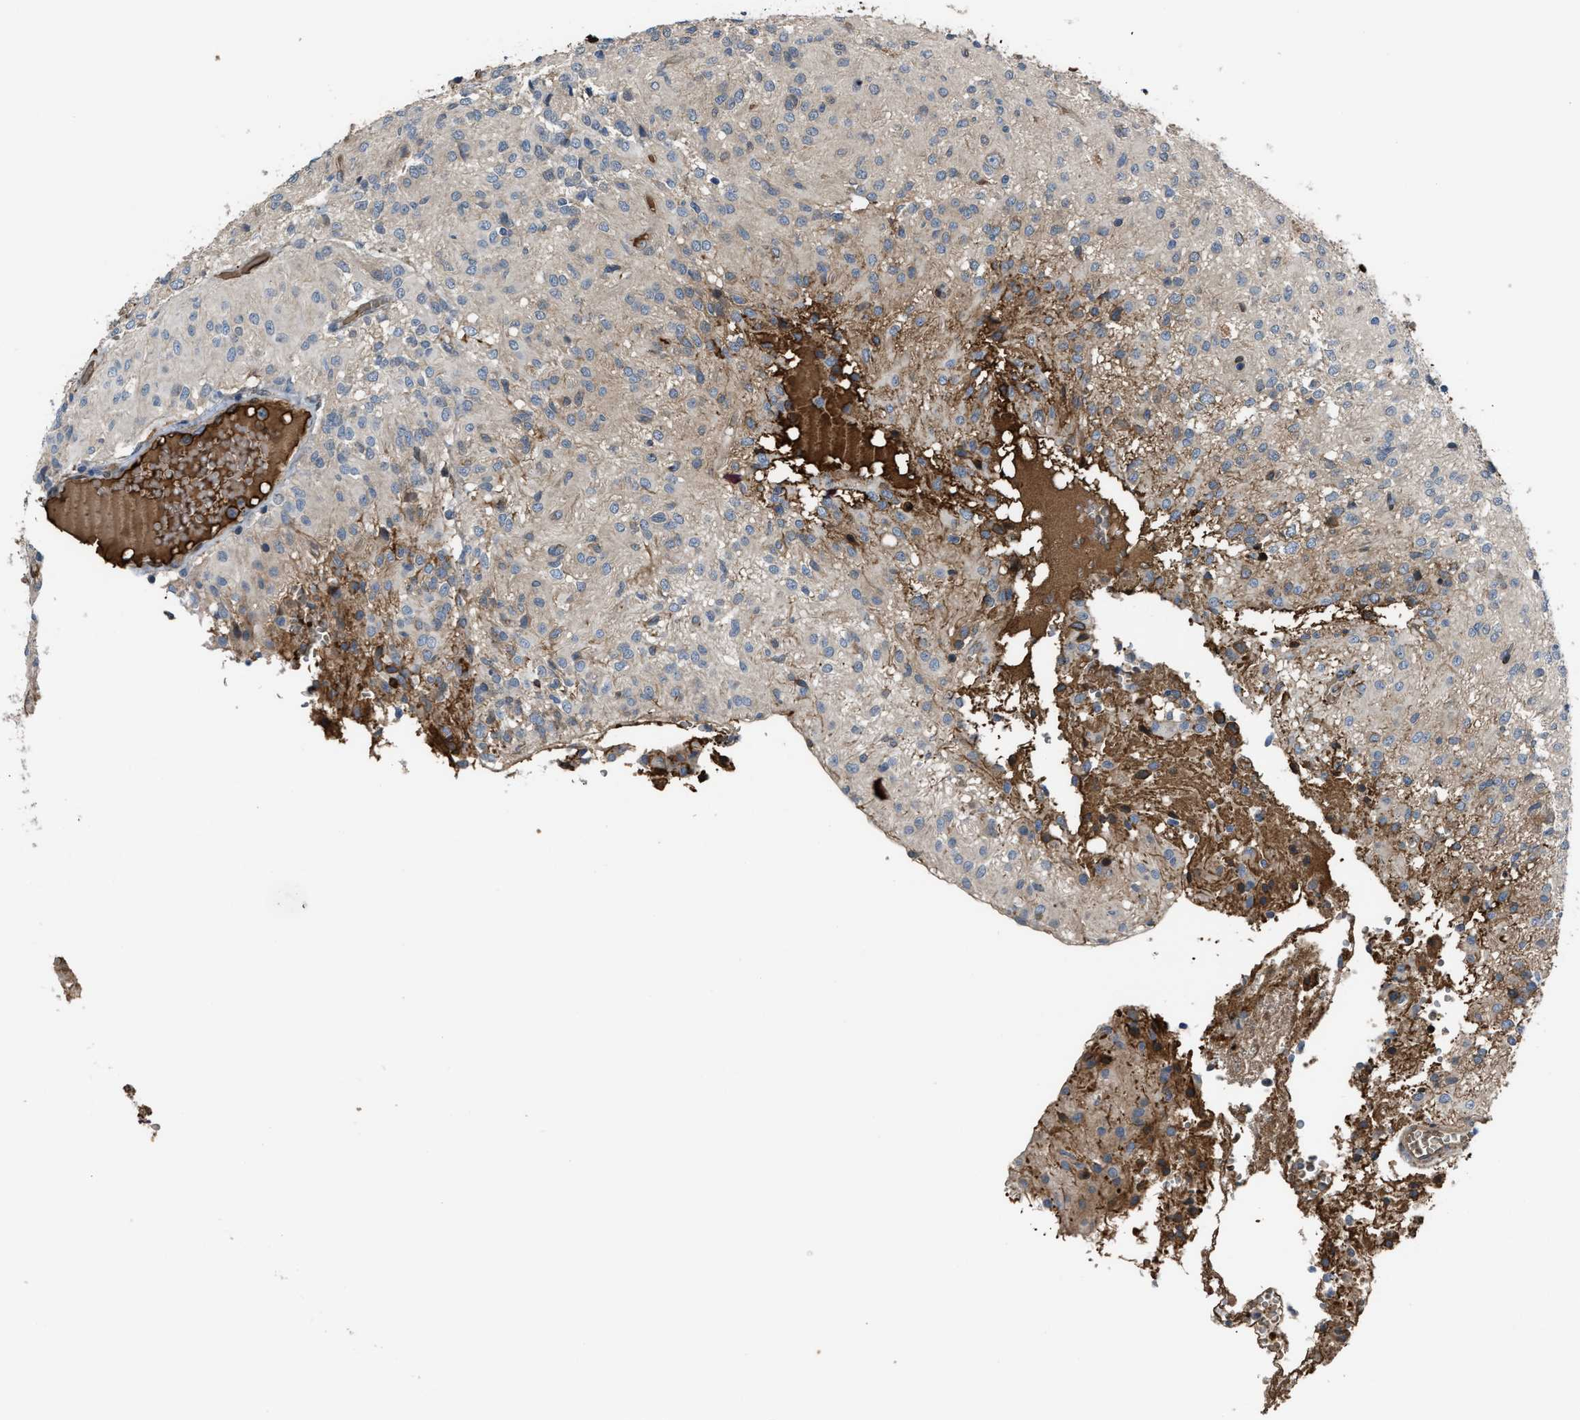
{"staining": {"intensity": "moderate", "quantity": "<25%", "location": "cytoplasmic/membranous"}, "tissue": "glioma", "cell_type": "Tumor cells", "image_type": "cancer", "snomed": [{"axis": "morphology", "description": "Glioma, malignant, High grade"}, {"axis": "topography", "description": "Brain"}], "caption": "An image showing moderate cytoplasmic/membranous expression in approximately <25% of tumor cells in glioma, as visualized by brown immunohistochemical staining.", "gene": "SELENOM", "patient": {"sex": "female", "age": 59}}